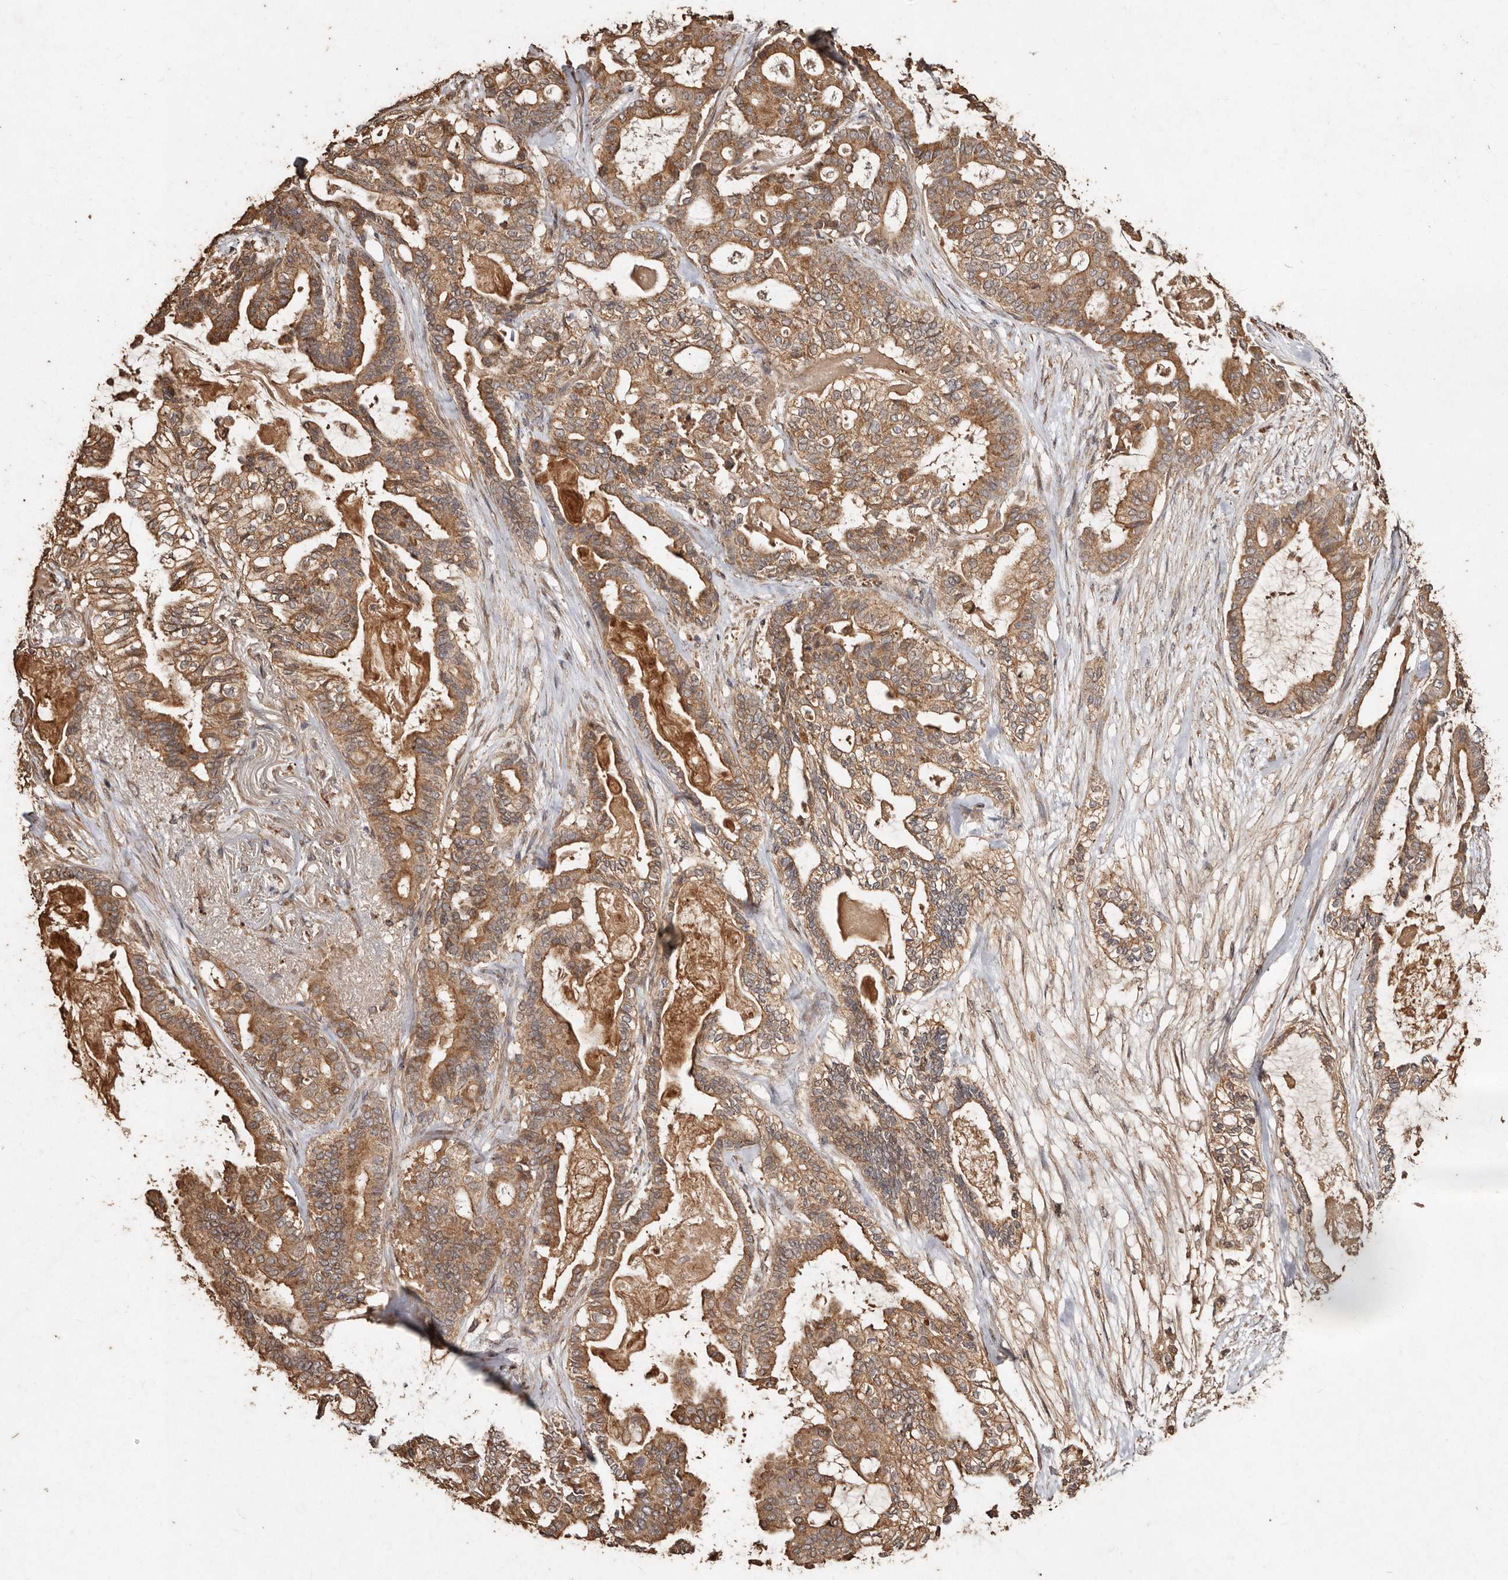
{"staining": {"intensity": "moderate", "quantity": ">75%", "location": "cytoplasmic/membranous"}, "tissue": "pancreatic cancer", "cell_type": "Tumor cells", "image_type": "cancer", "snomed": [{"axis": "morphology", "description": "Adenocarcinoma, NOS"}, {"axis": "topography", "description": "Pancreas"}], "caption": "Immunohistochemical staining of human pancreatic cancer demonstrates medium levels of moderate cytoplasmic/membranous protein positivity in about >75% of tumor cells.", "gene": "FARS2", "patient": {"sex": "male", "age": 63}}